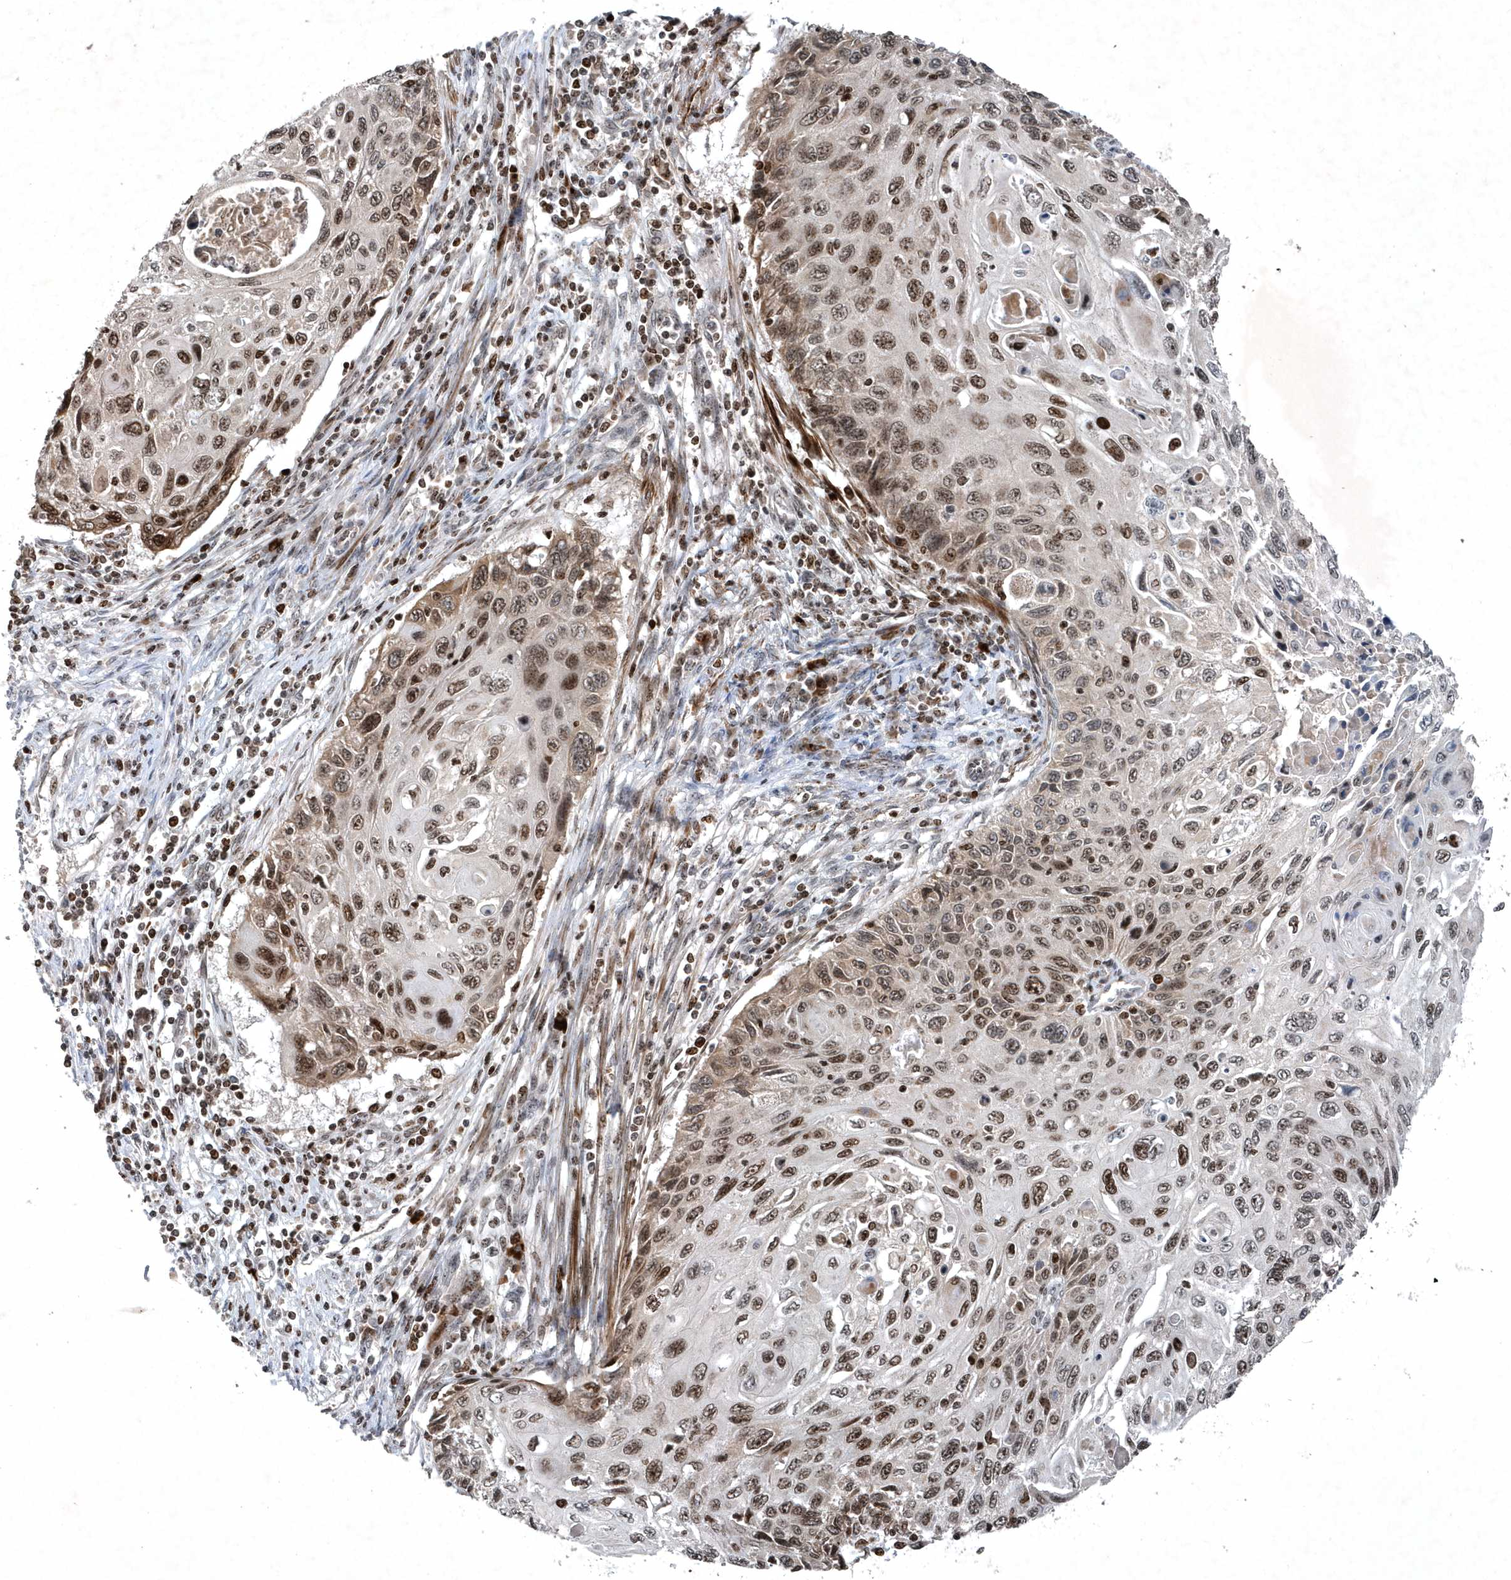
{"staining": {"intensity": "moderate", "quantity": ">75%", "location": "nuclear"}, "tissue": "cervical cancer", "cell_type": "Tumor cells", "image_type": "cancer", "snomed": [{"axis": "morphology", "description": "Squamous cell carcinoma, NOS"}, {"axis": "topography", "description": "Cervix"}], "caption": "DAB immunohistochemical staining of squamous cell carcinoma (cervical) displays moderate nuclear protein expression in approximately >75% of tumor cells.", "gene": "QTRT2", "patient": {"sex": "female", "age": 70}}